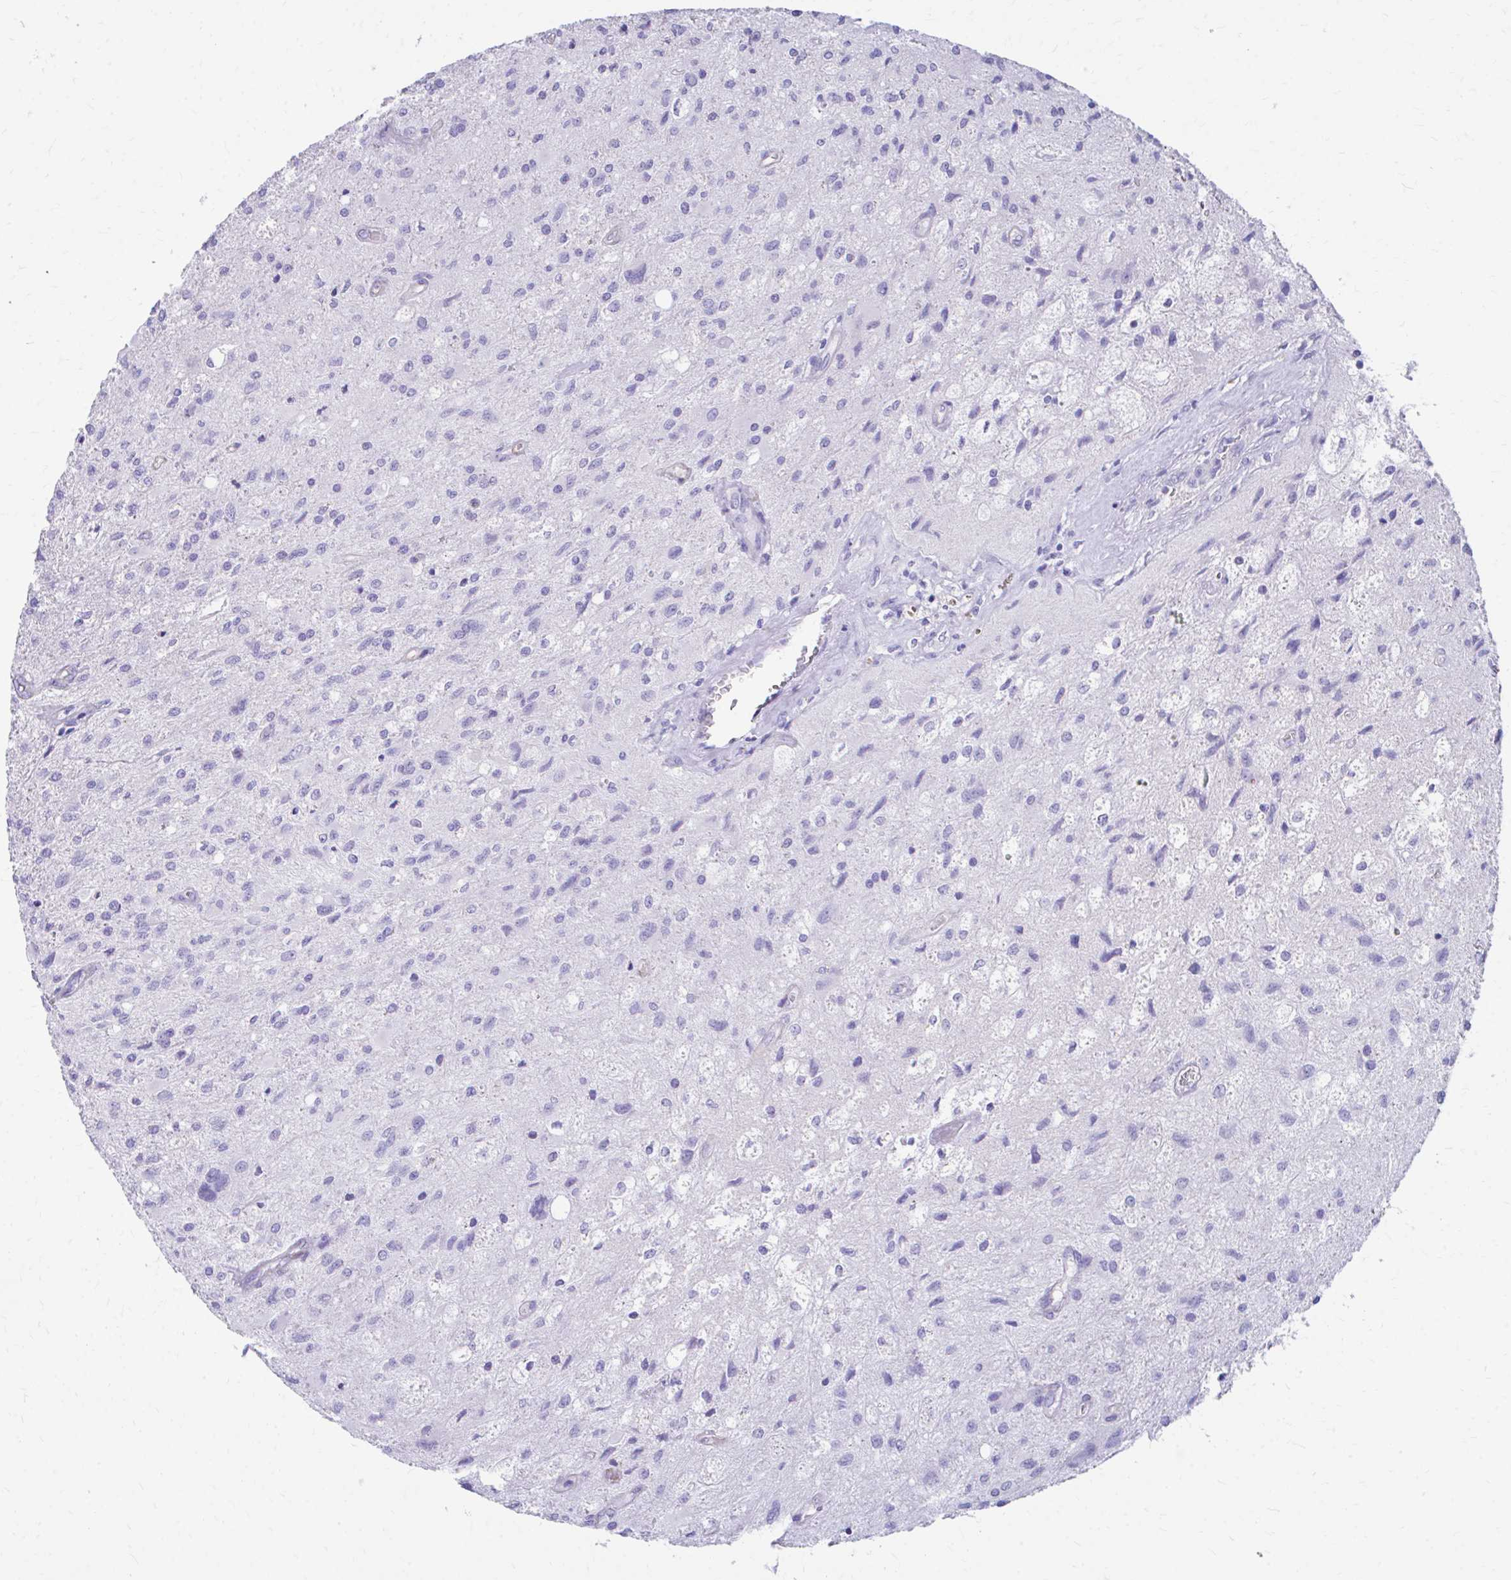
{"staining": {"intensity": "negative", "quantity": "none", "location": "none"}, "tissue": "glioma", "cell_type": "Tumor cells", "image_type": "cancer", "snomed": [{"axis": "morphology", "description": "Glioma, malignant, High grade"}, {"axis": "topography", "description": "Brain"}], "caption": "Human glioma stained for a protein using immunohistochemistry shows no staining in tumor cells.", "gene": "KRIT1", "patient": {"sex": "female", "age": 70}}